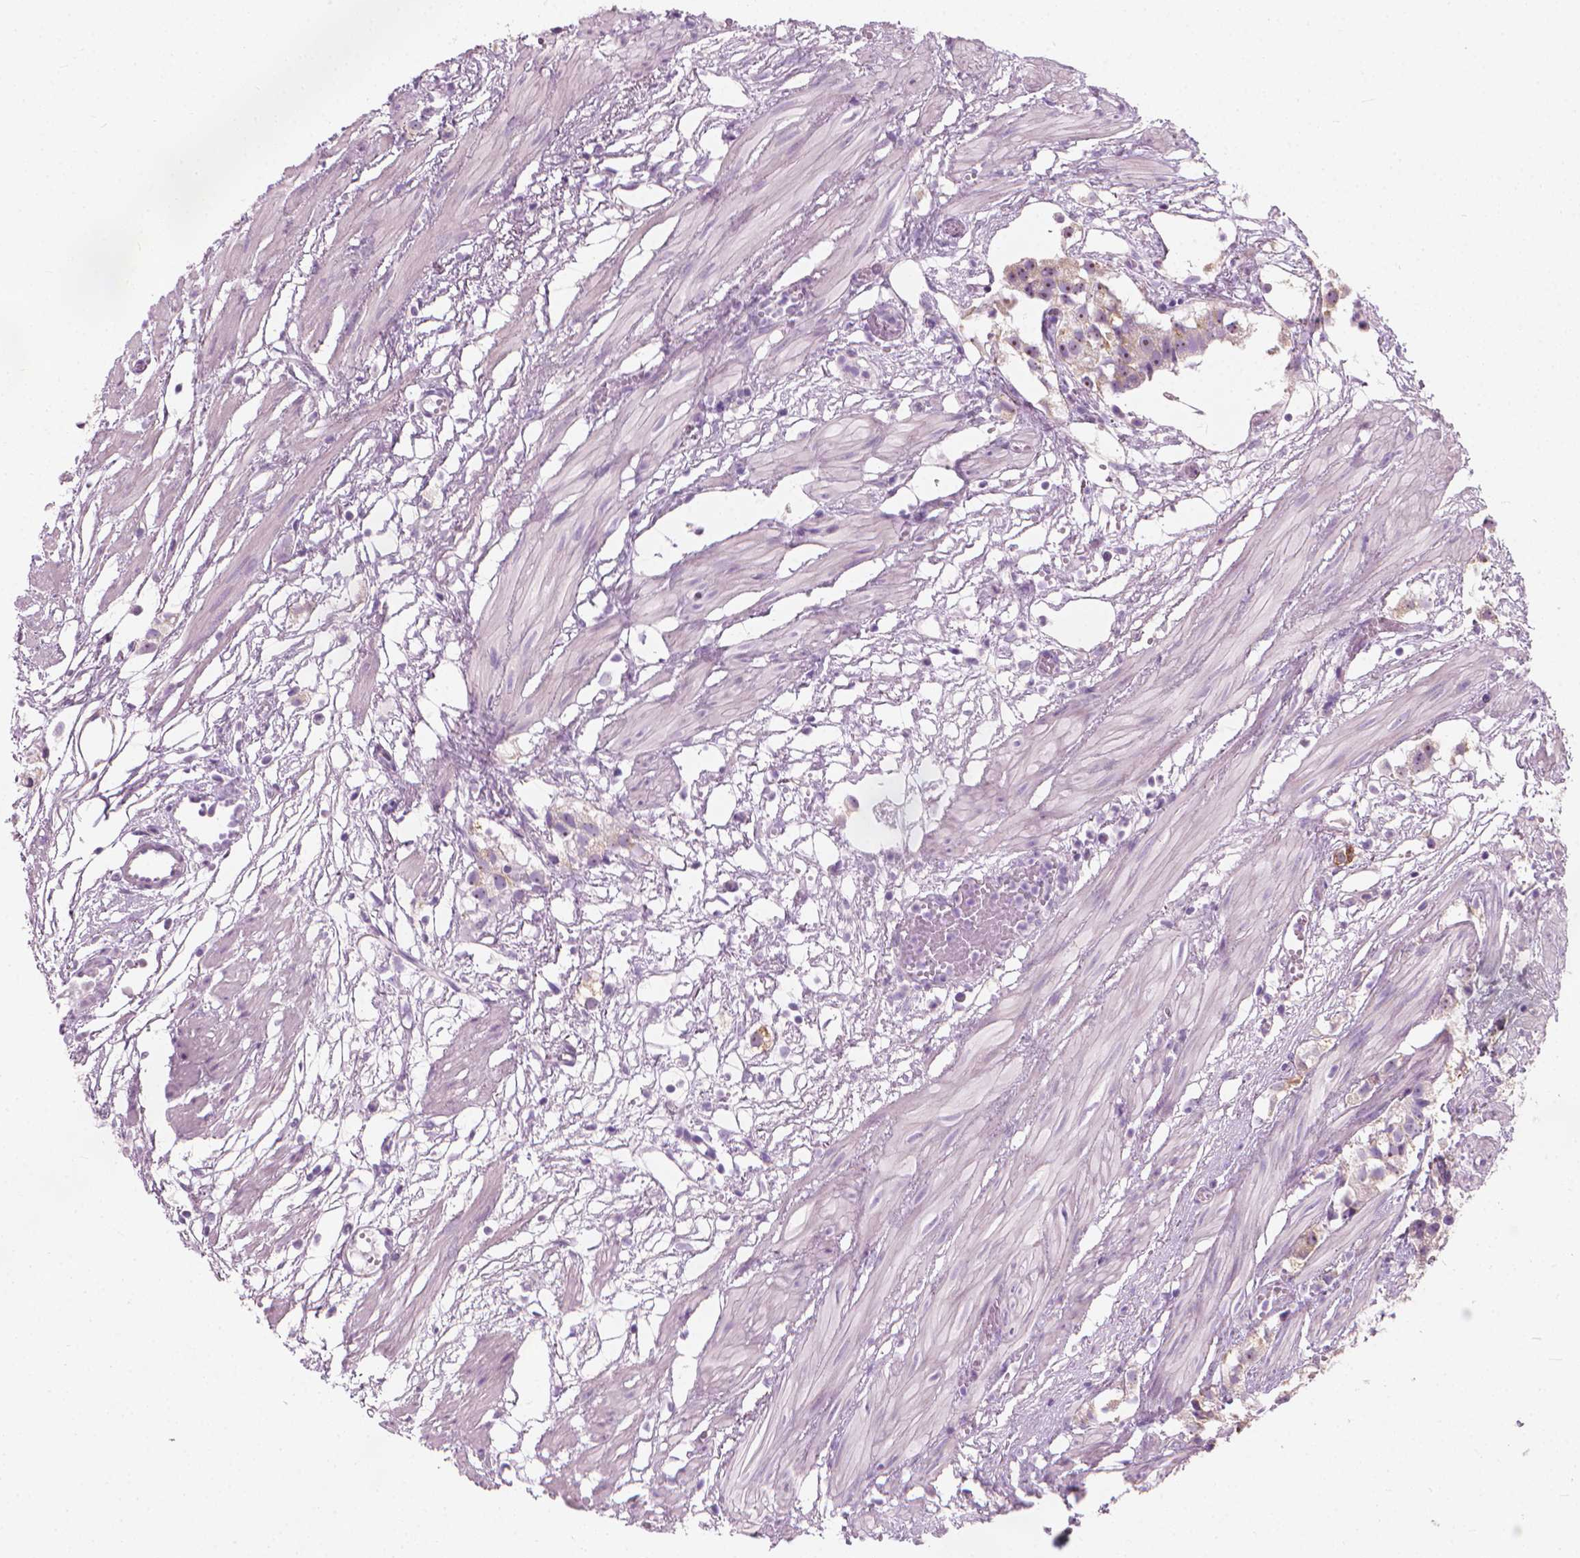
{"staining": {"intensity": "negative", "quantity": "none", "location": "none"}, "tissue": "prostate cancer", "cell_type": "Tumor cells", "image_type": "cancer", "snomed": [{"axis": "morphology", "description": "Adenocarcinoma, High grade"}, {"axis": "topography", "description": "Prostate"}], "caption": "An image of human prostate cancer (adenocarcinoma (high-grade)) is negative for staining in tumor cells.", "gene": "GPRC5A", "patient": {"sex": "male", "age": 68}}